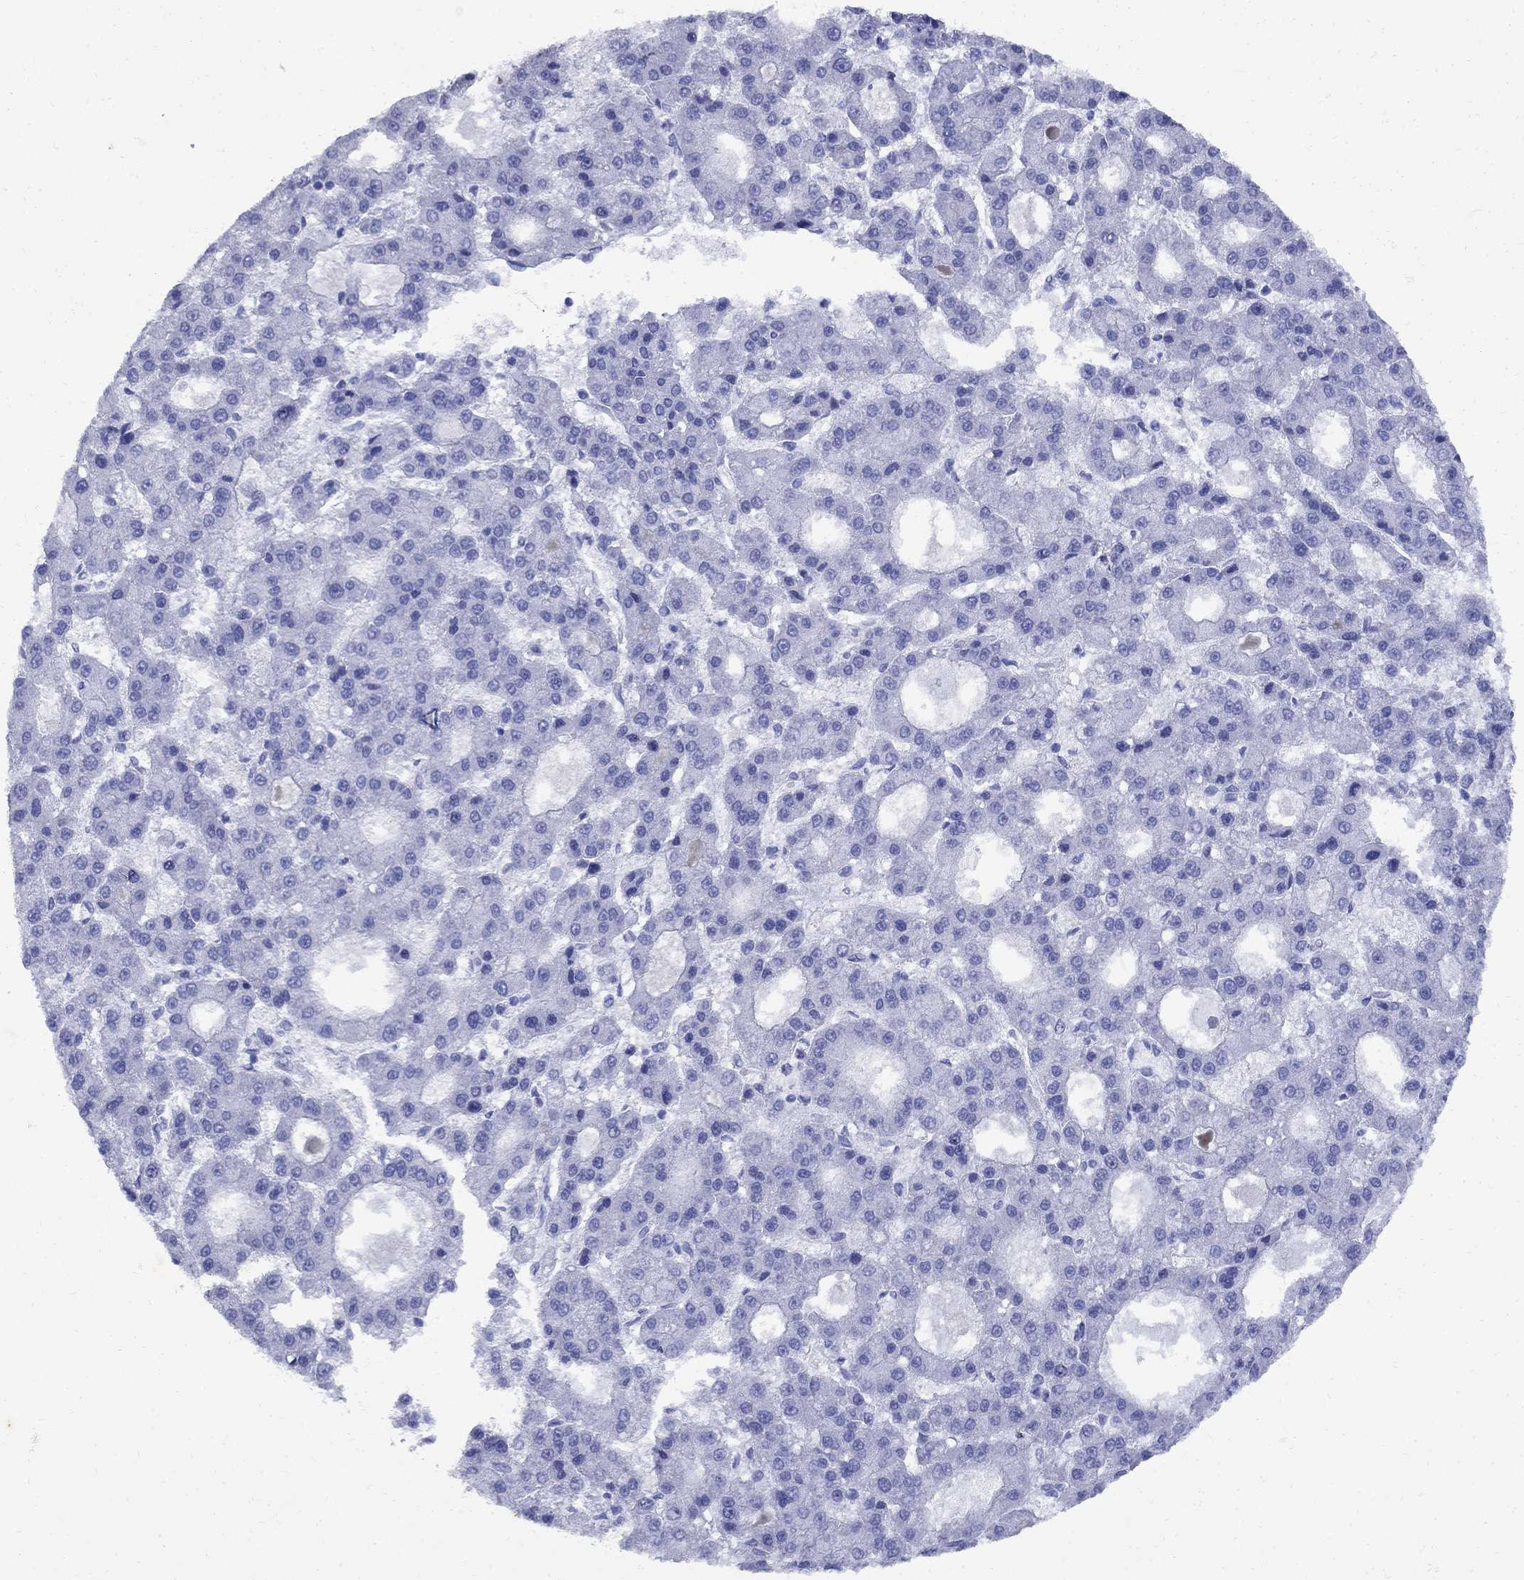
{"staining": {"intensity": "negative", "quantity": "none", "location": "none"}, "tissue": "liver cancer", "cell_type": "Tumor cells", "image_type": "cancer", "snomed": [{"axis": "morphology", "description": "Carcinoma, Hepatocellular, NOS"}, {"axis": "topography", "description": "Liver"}], "caption": "IHC of liver cancer displays no staining in tumor cells.", "gene": "CD1A", "patient": {"sex": "male", "age": 70}}